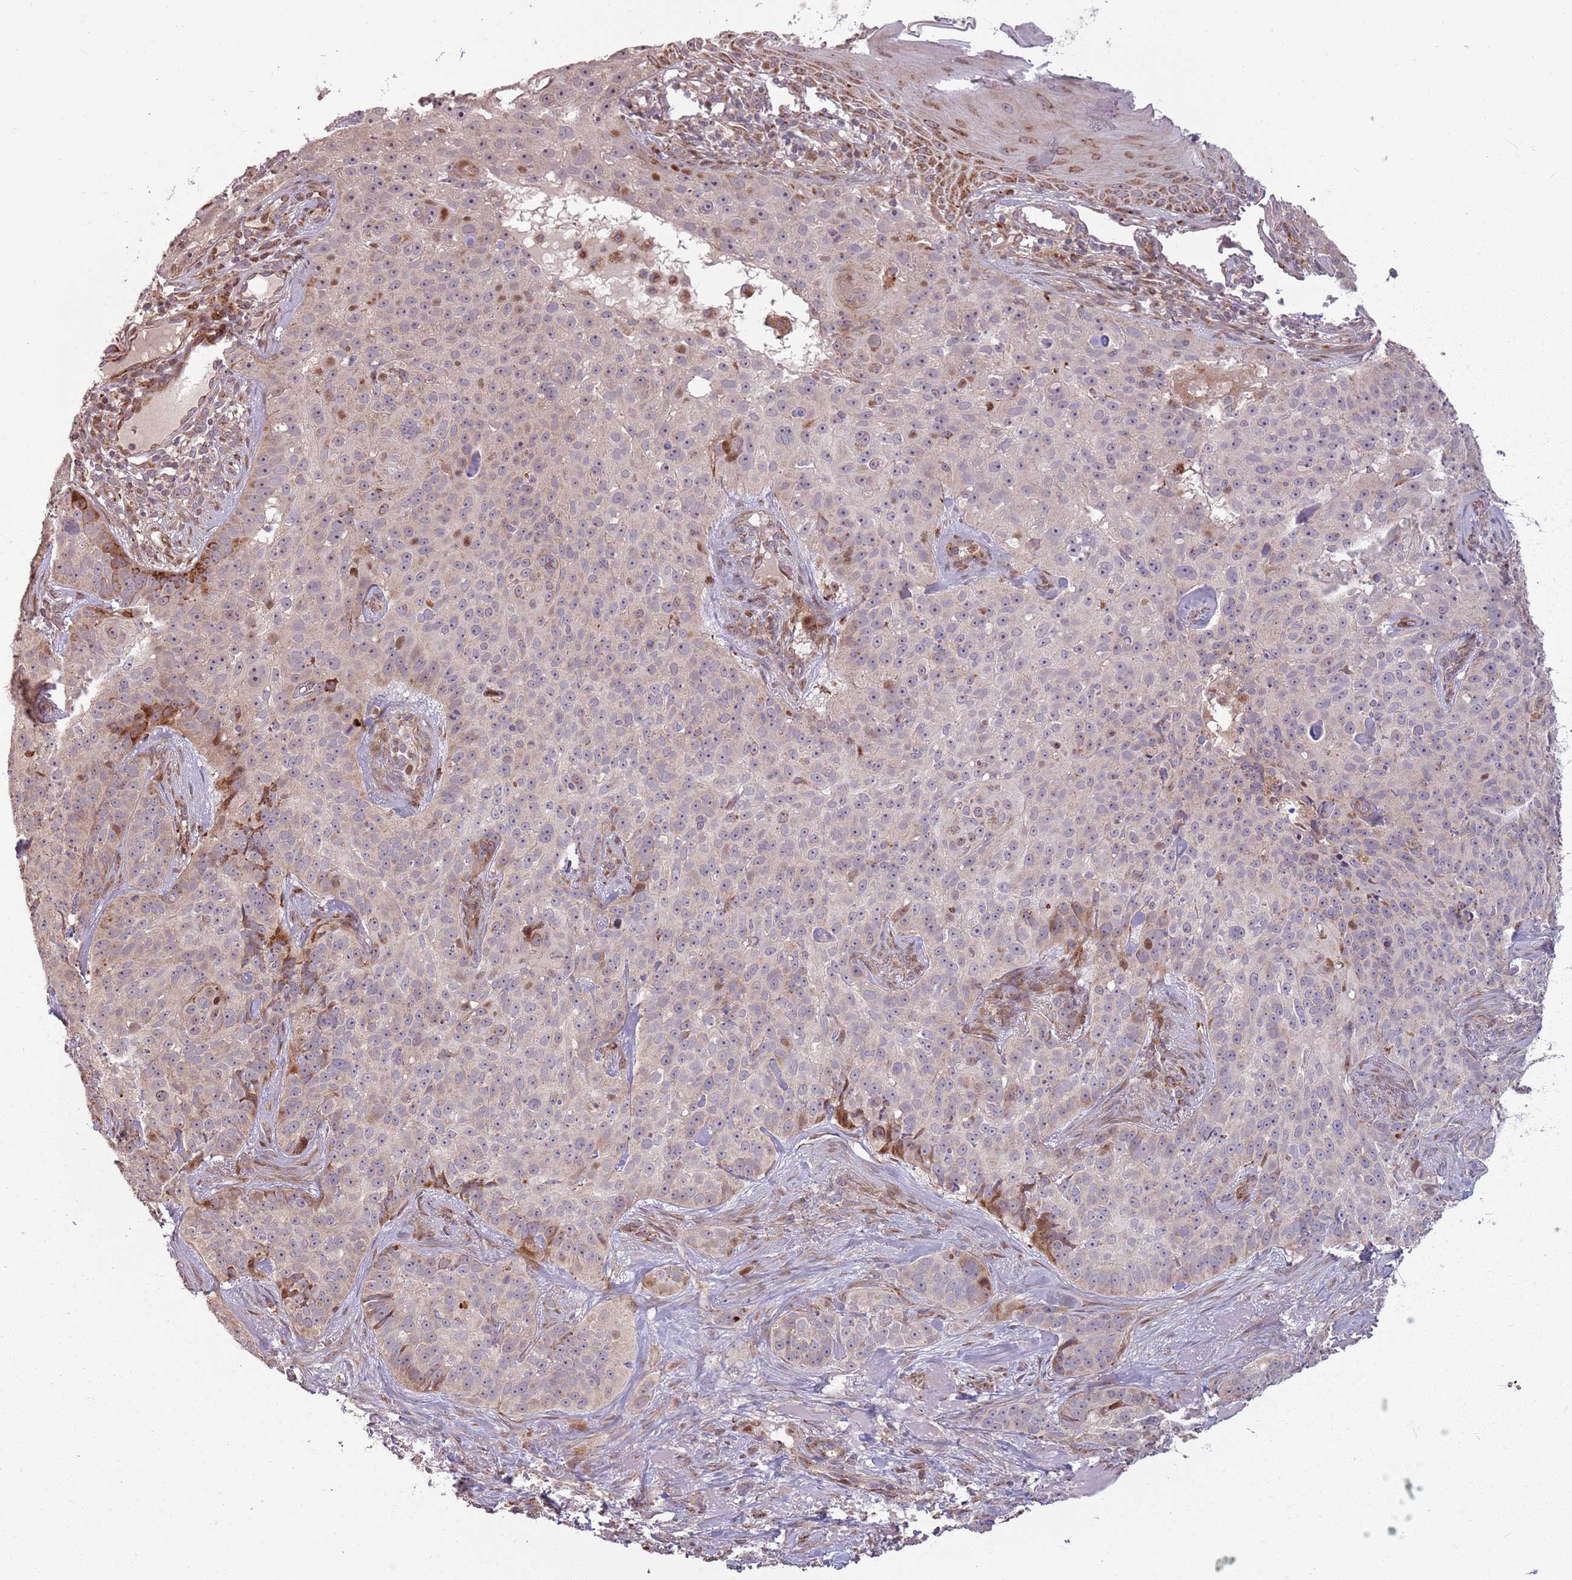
{"staining": {"intensity": "moderate", "quantity": "<25%", "location": "cytoplasmic/membranous"}, "tissue": "skin cancer", "cell_type": "Tumor cells", "image_type": "cancer", "snomed": [{"axis": "morphology", "description": "Basal cell carcinoma"}, {"axis": "topography", "description": "Skin"}], "caption": "Human skin basal cell carcinoma stained with a protein marker exhibits moderate staining in tumor cells.", "gene": "ZNF530", "patient": {"sex": "female", "age": 92}}